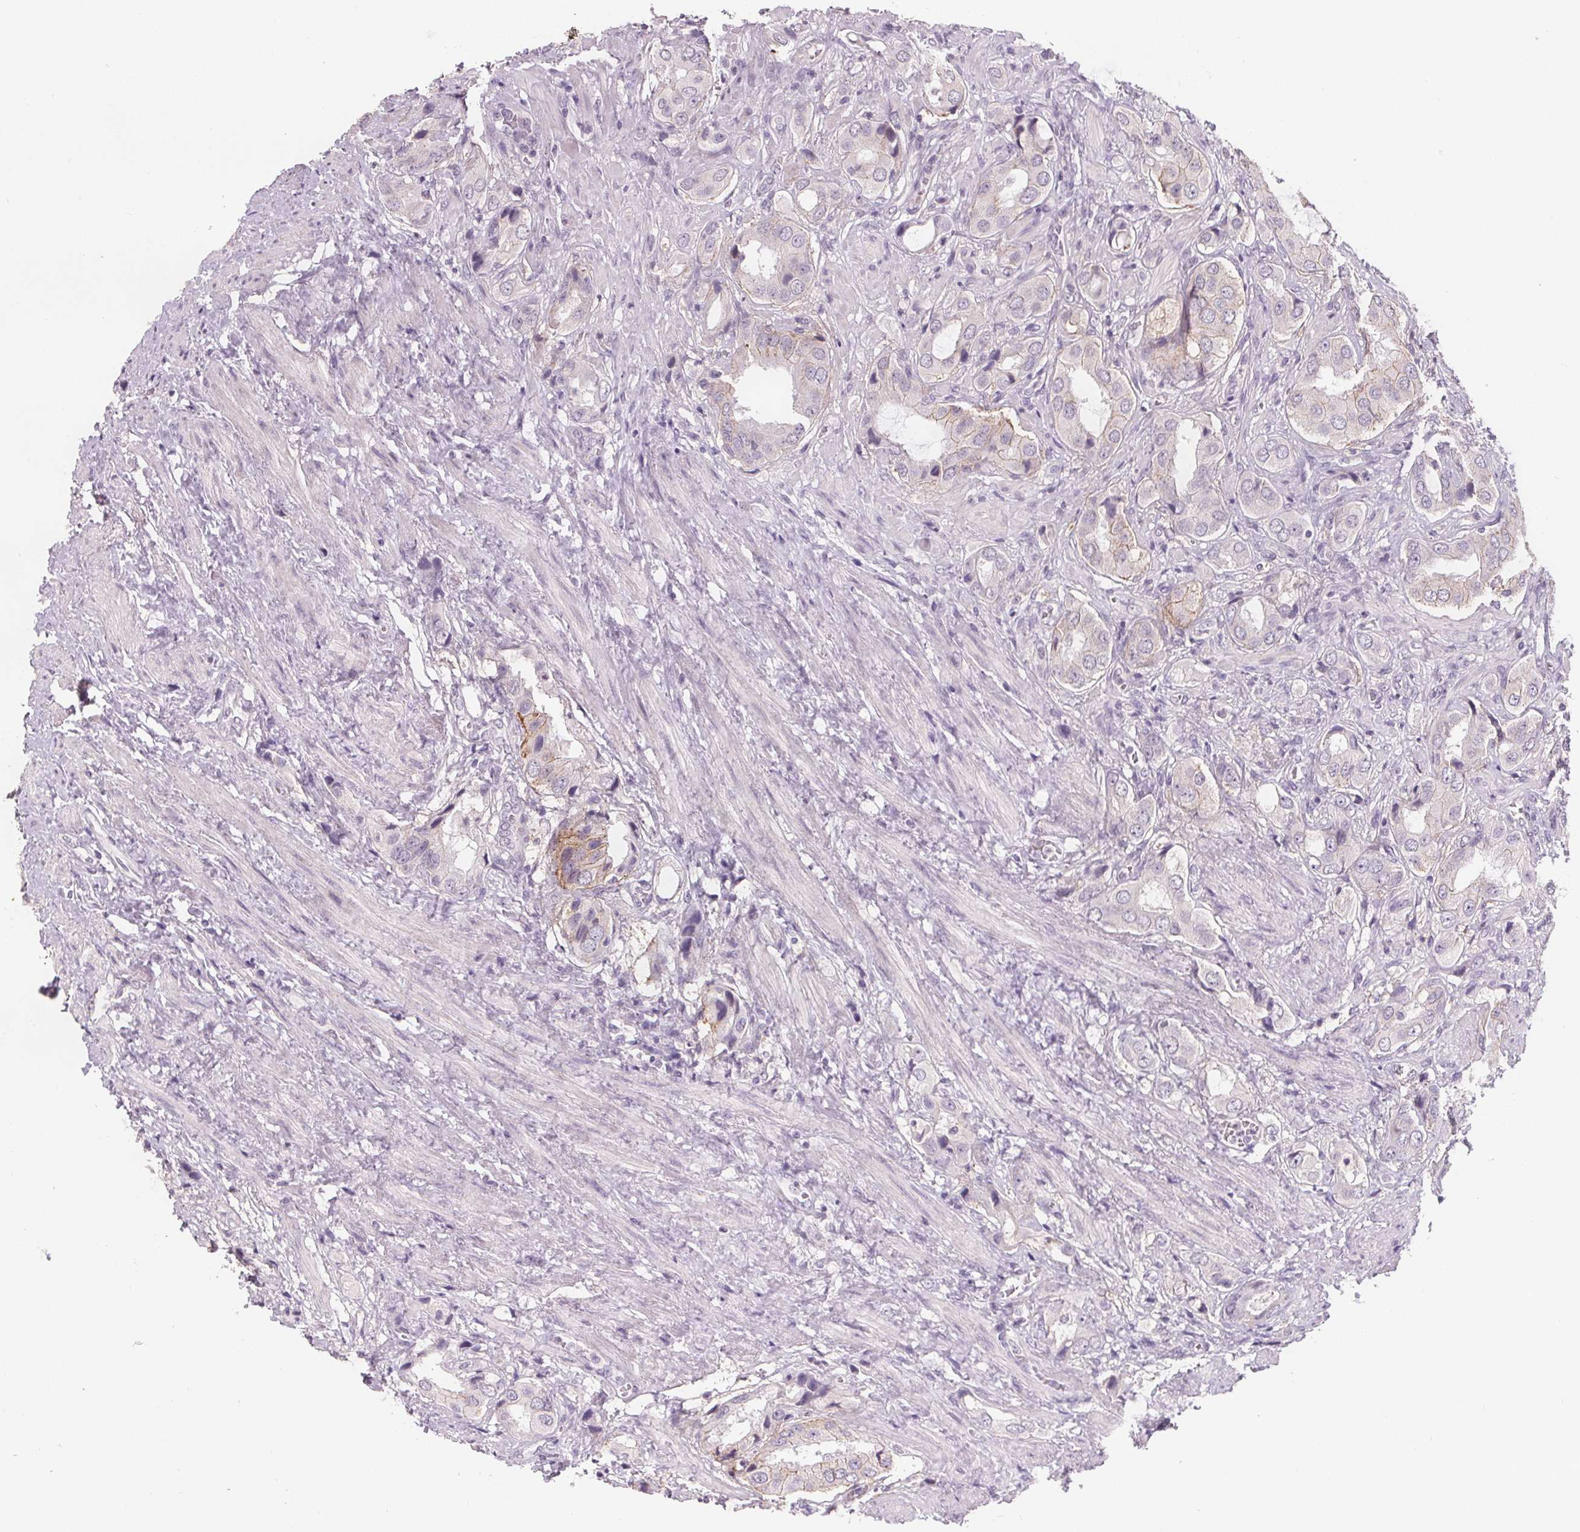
{"staining": {"intensity": "weak", "quantity": "<25%", "location": "cytoplasmic/membranous"}, "tissue": "prostate cancer", "cell_type": "Tumor cells", "image_type": "cancer", "snomed": [{"axis": "morphology", "description": "Adenocarcinoma, NOS"}, {"axis": "topography", "description": "Prostate"}], "caption": "Immunohistochemical staining of human prostate cancer exhibits no significant staining in tumor cells.", "gene": "ATP1A1", "patient": {"sex": "male", "age": 63}}